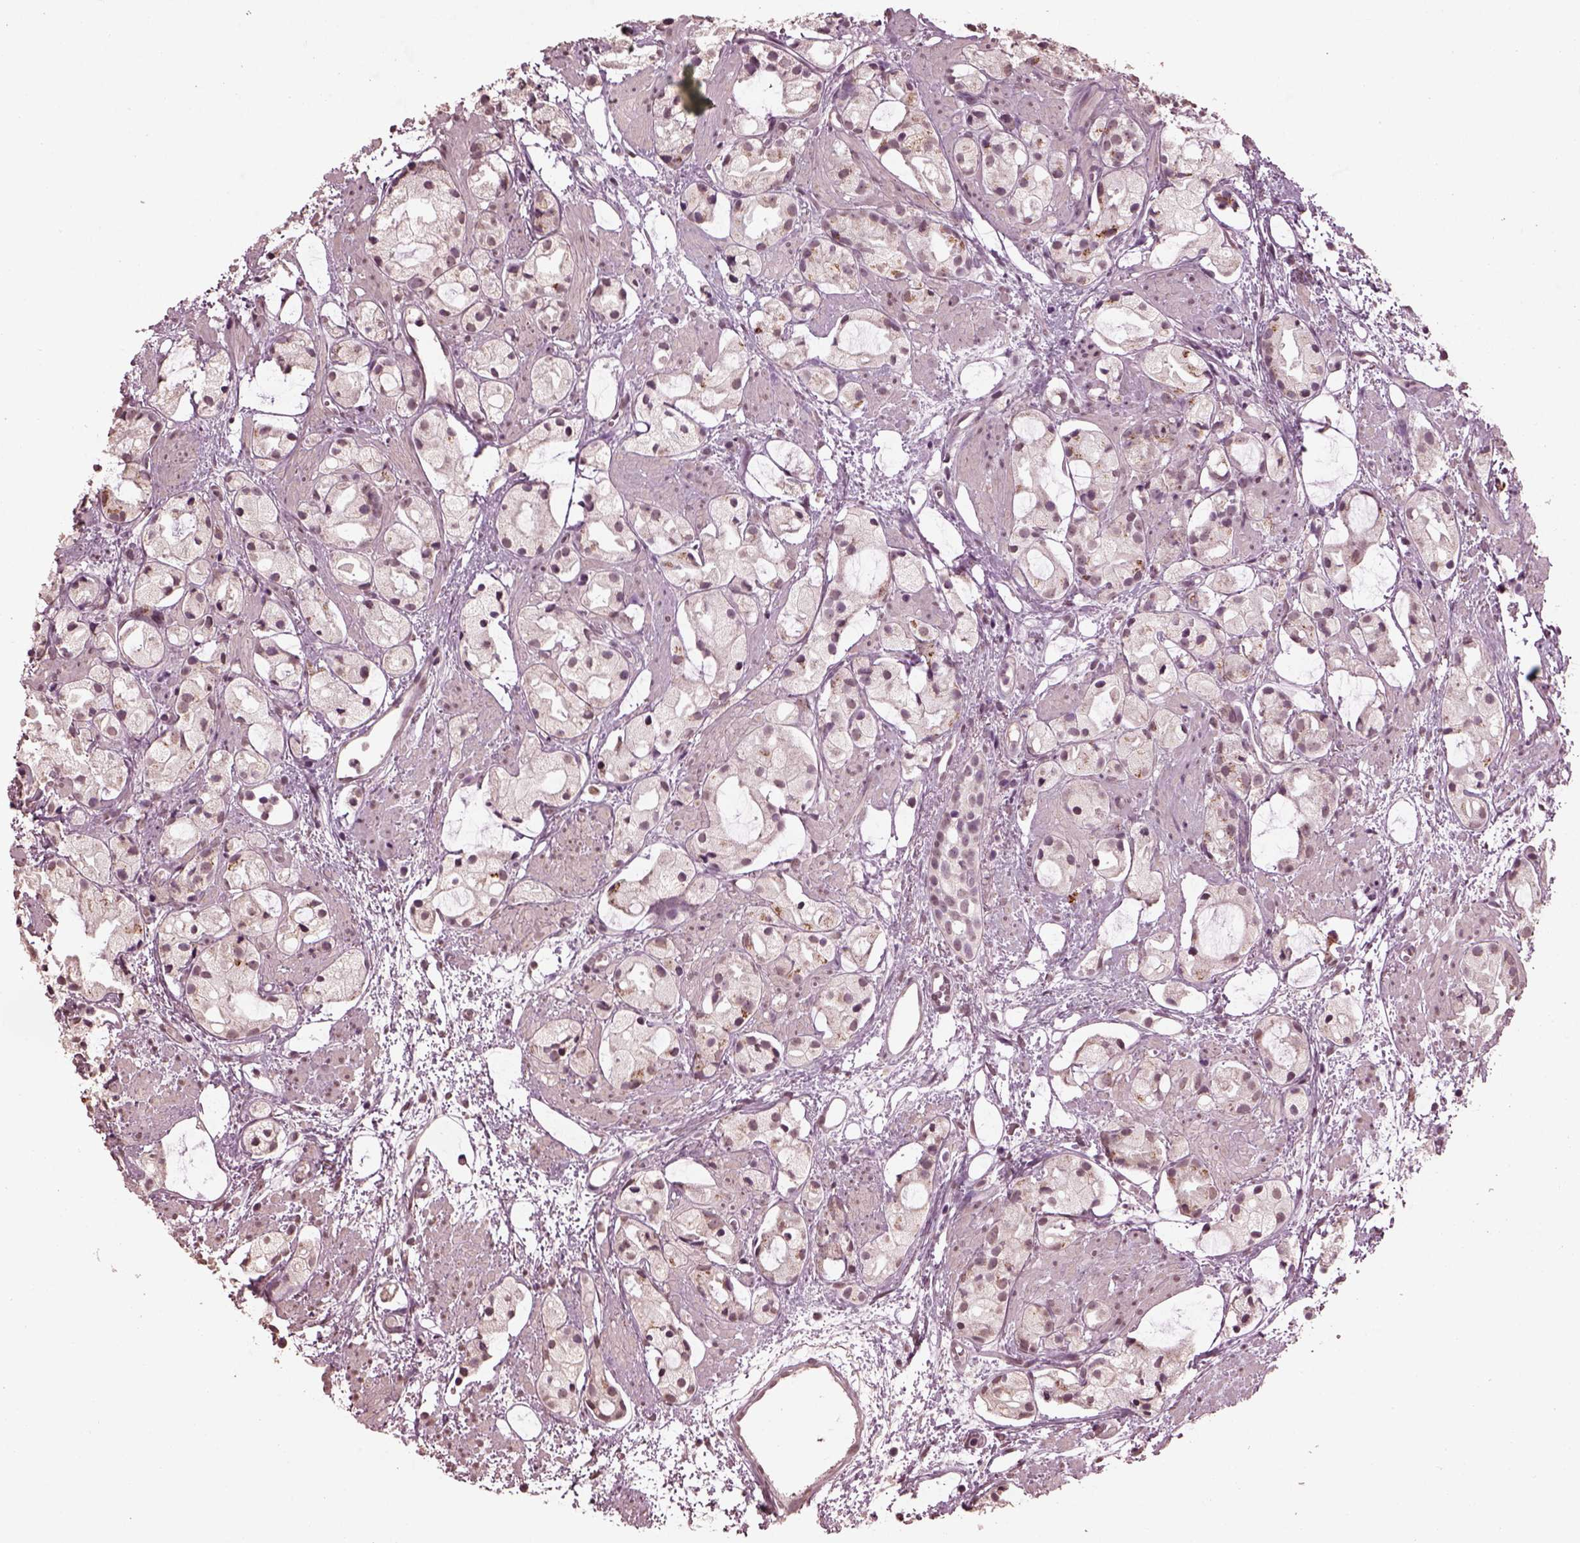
{"staining": {"intensity": "negative", "quantity": "none", "location": "none"}, "tissue": "prostate cancer", "cell_type": "Tumor cells", "image_type": "cancer", "snomed": [{"axis": "morphology", "description": "Adenocarcinoma, High grade"}, {"axis": "topography", "description": "Prostate"}], "caption": "High-grade adenocarcinoma (prostate) stained for a protein using IHC displays no expression tumor cells.", "gene": "IL18RAP", "patient": {"sex": "male", "age": 85}}